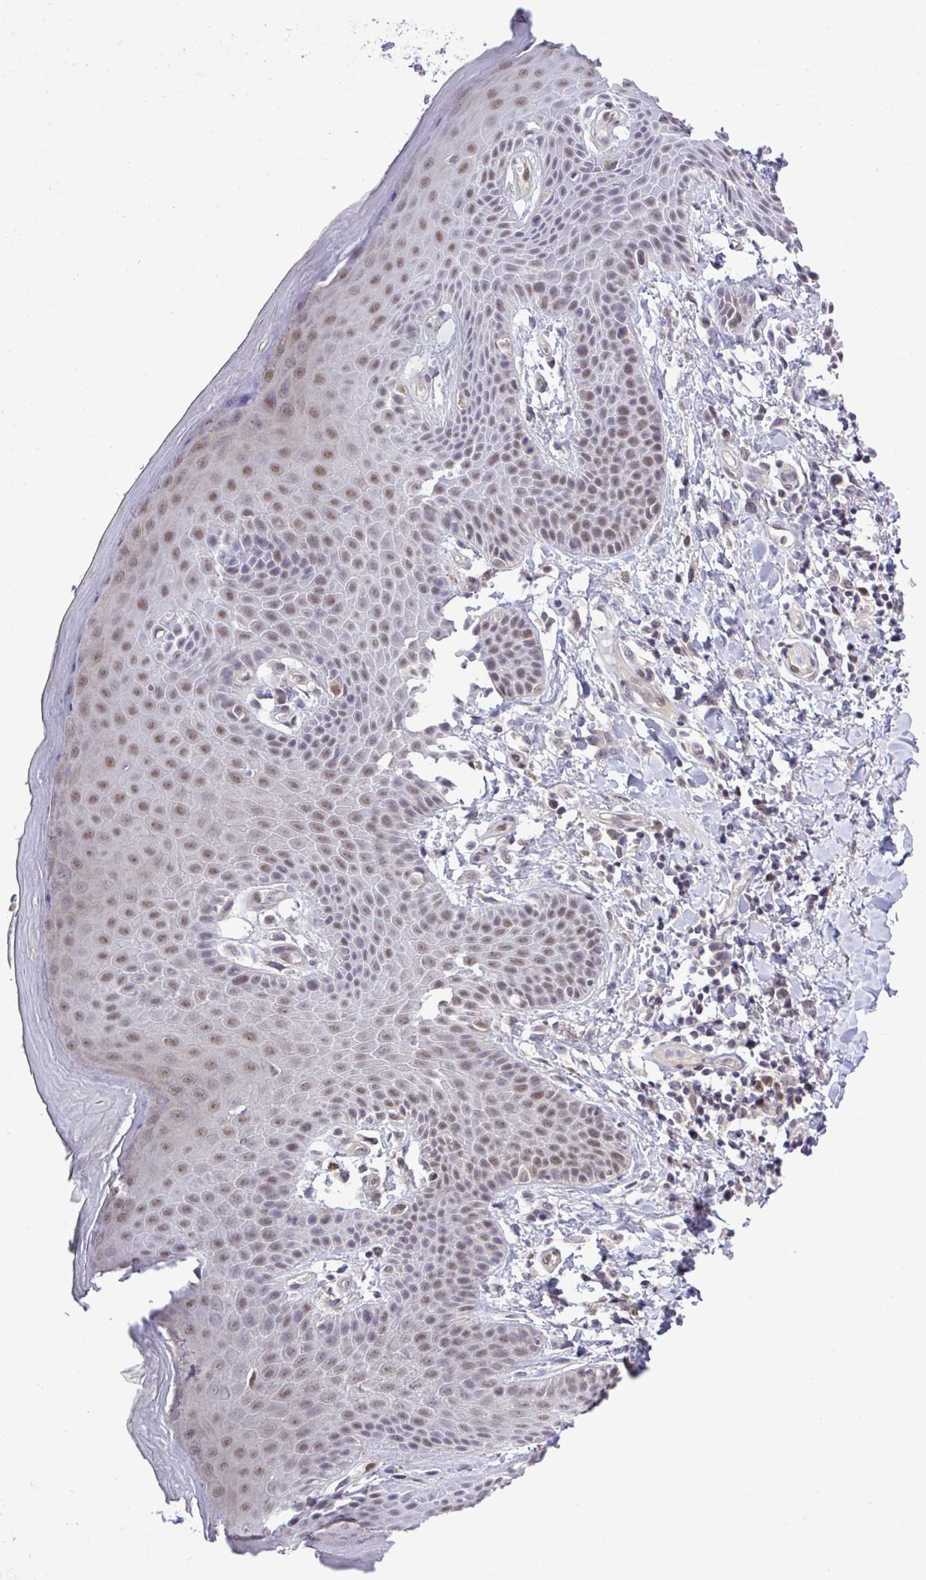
{"staining": {"intensity": "moderate", "quantity": ">75%", "location": "nuclear"}, "tissue": "skin", "cell_type": "Epidermal cells", "image_type": "normal", "snomed": [{"axis": "morphology", "description": "Normal tissue, NOS"}, {"axis": "topography", "description": "Anal"}, {"axis": "topography", "description": "Peripheral nerve tissue"}], "caption": "Immunohistochemistry (IHC) staining of benign skin, which exhibits medium levels of moderate nuclear positivity in about >75% of epidermal cells indicating moderate nuclear protein positivity. The staining was performed using DAB (3,3'-diaminobenzidine) (brown) for protein detection and nuclei were counterstained in hematoxylin (blue).", "gene": "ZNF444", "patient": {"sex": "male", "age": 51}}